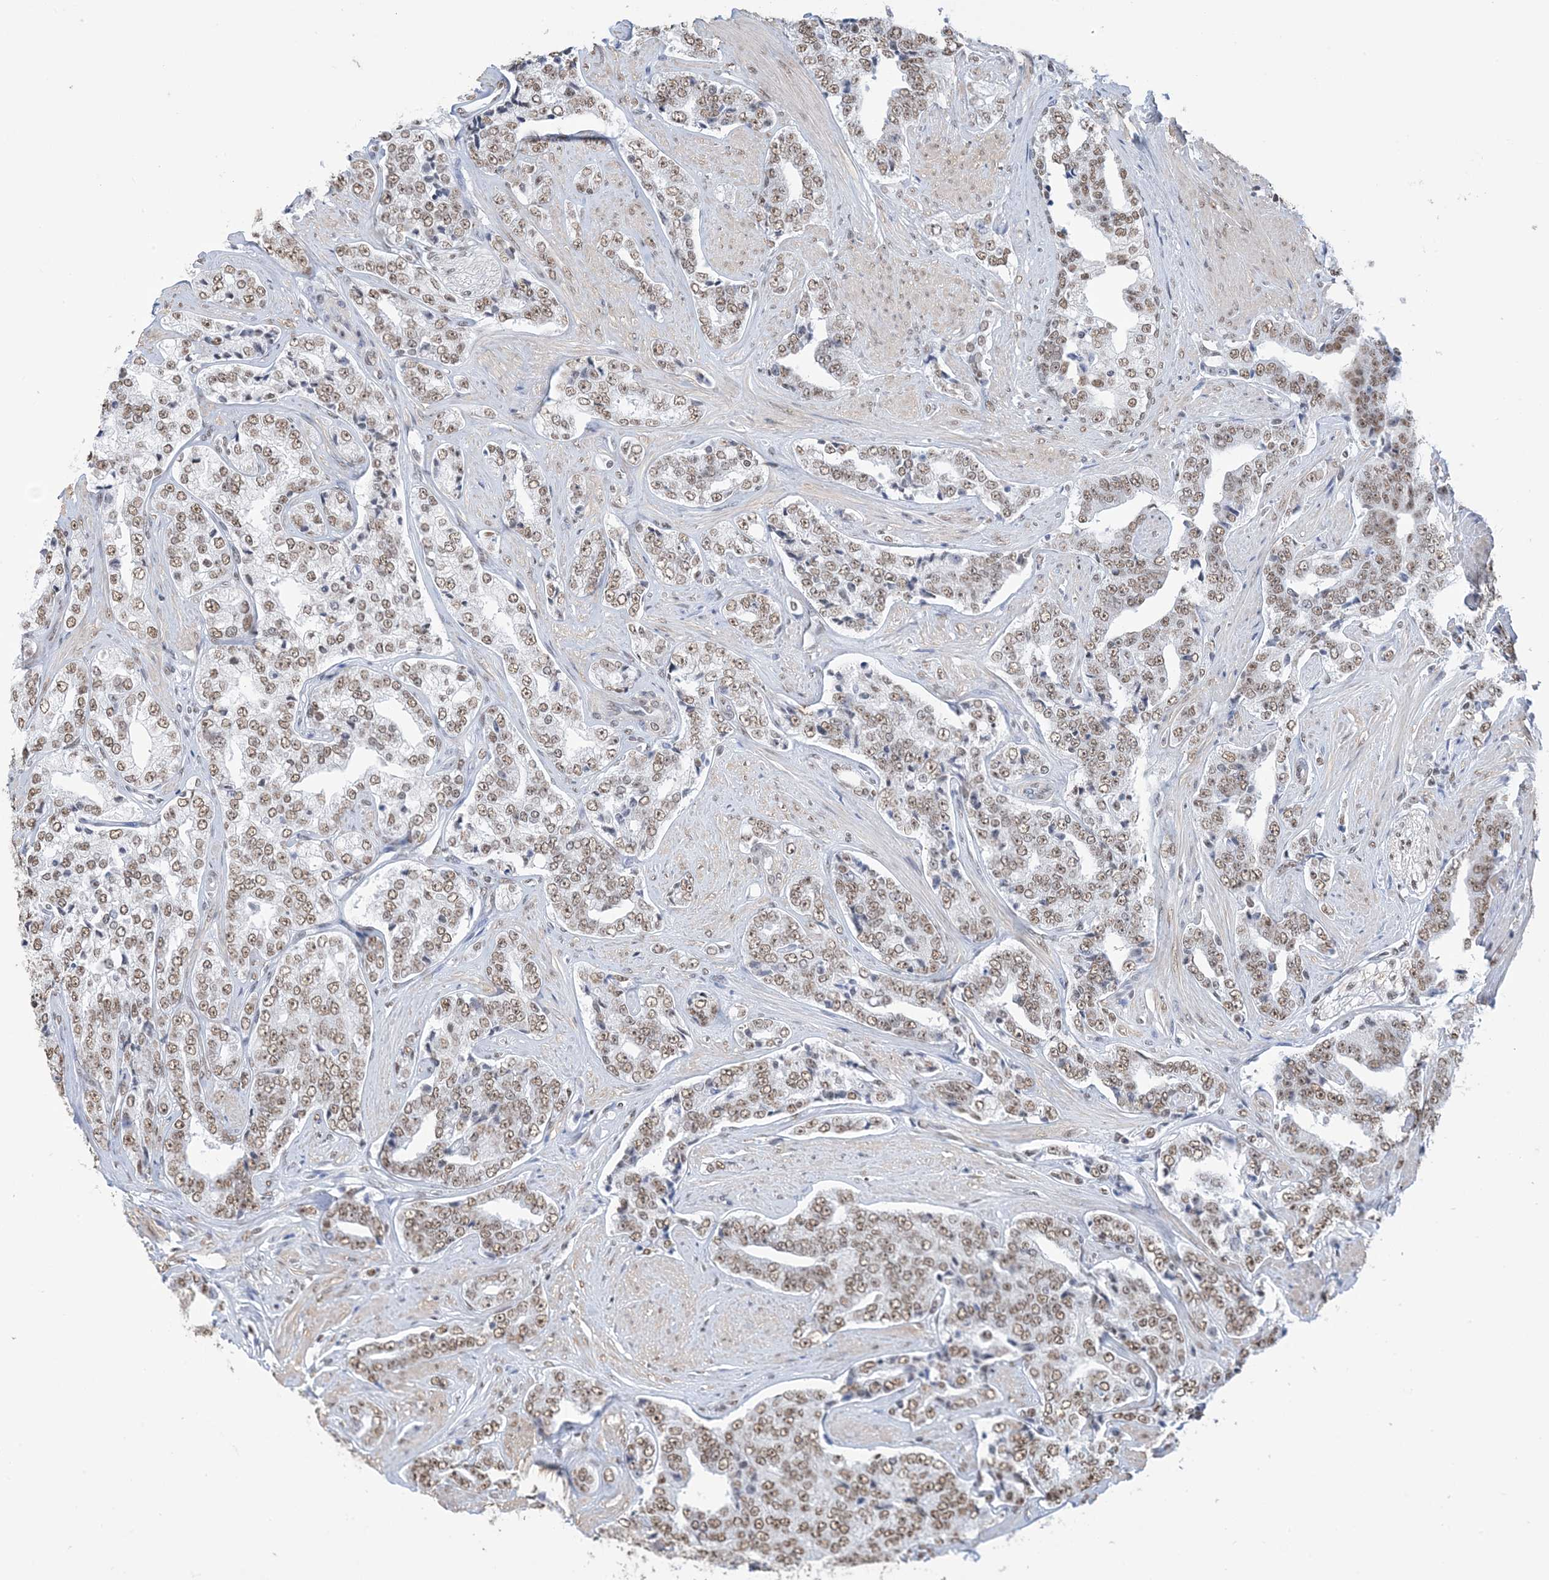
{"staining": {"intensity": "weak", "quantity": ">75%", "location": "nuclear"}, "tissue": "prostate cancer", "cell_type": "Tumor cells", "image_type": "cancer", "snomed": [{"axis": "morphology", "description": "Adenocarcinoma, High grade"}, {"axis": "topography", "description": "Prostate"}], "caption": "Immunohistochemical staining of human prostate cancer exhibits weak nuclear protein expression in approximately >75% of tumor cells.", "gene": "ZNF792", "patient": {"sex": "male", "age": 71}}